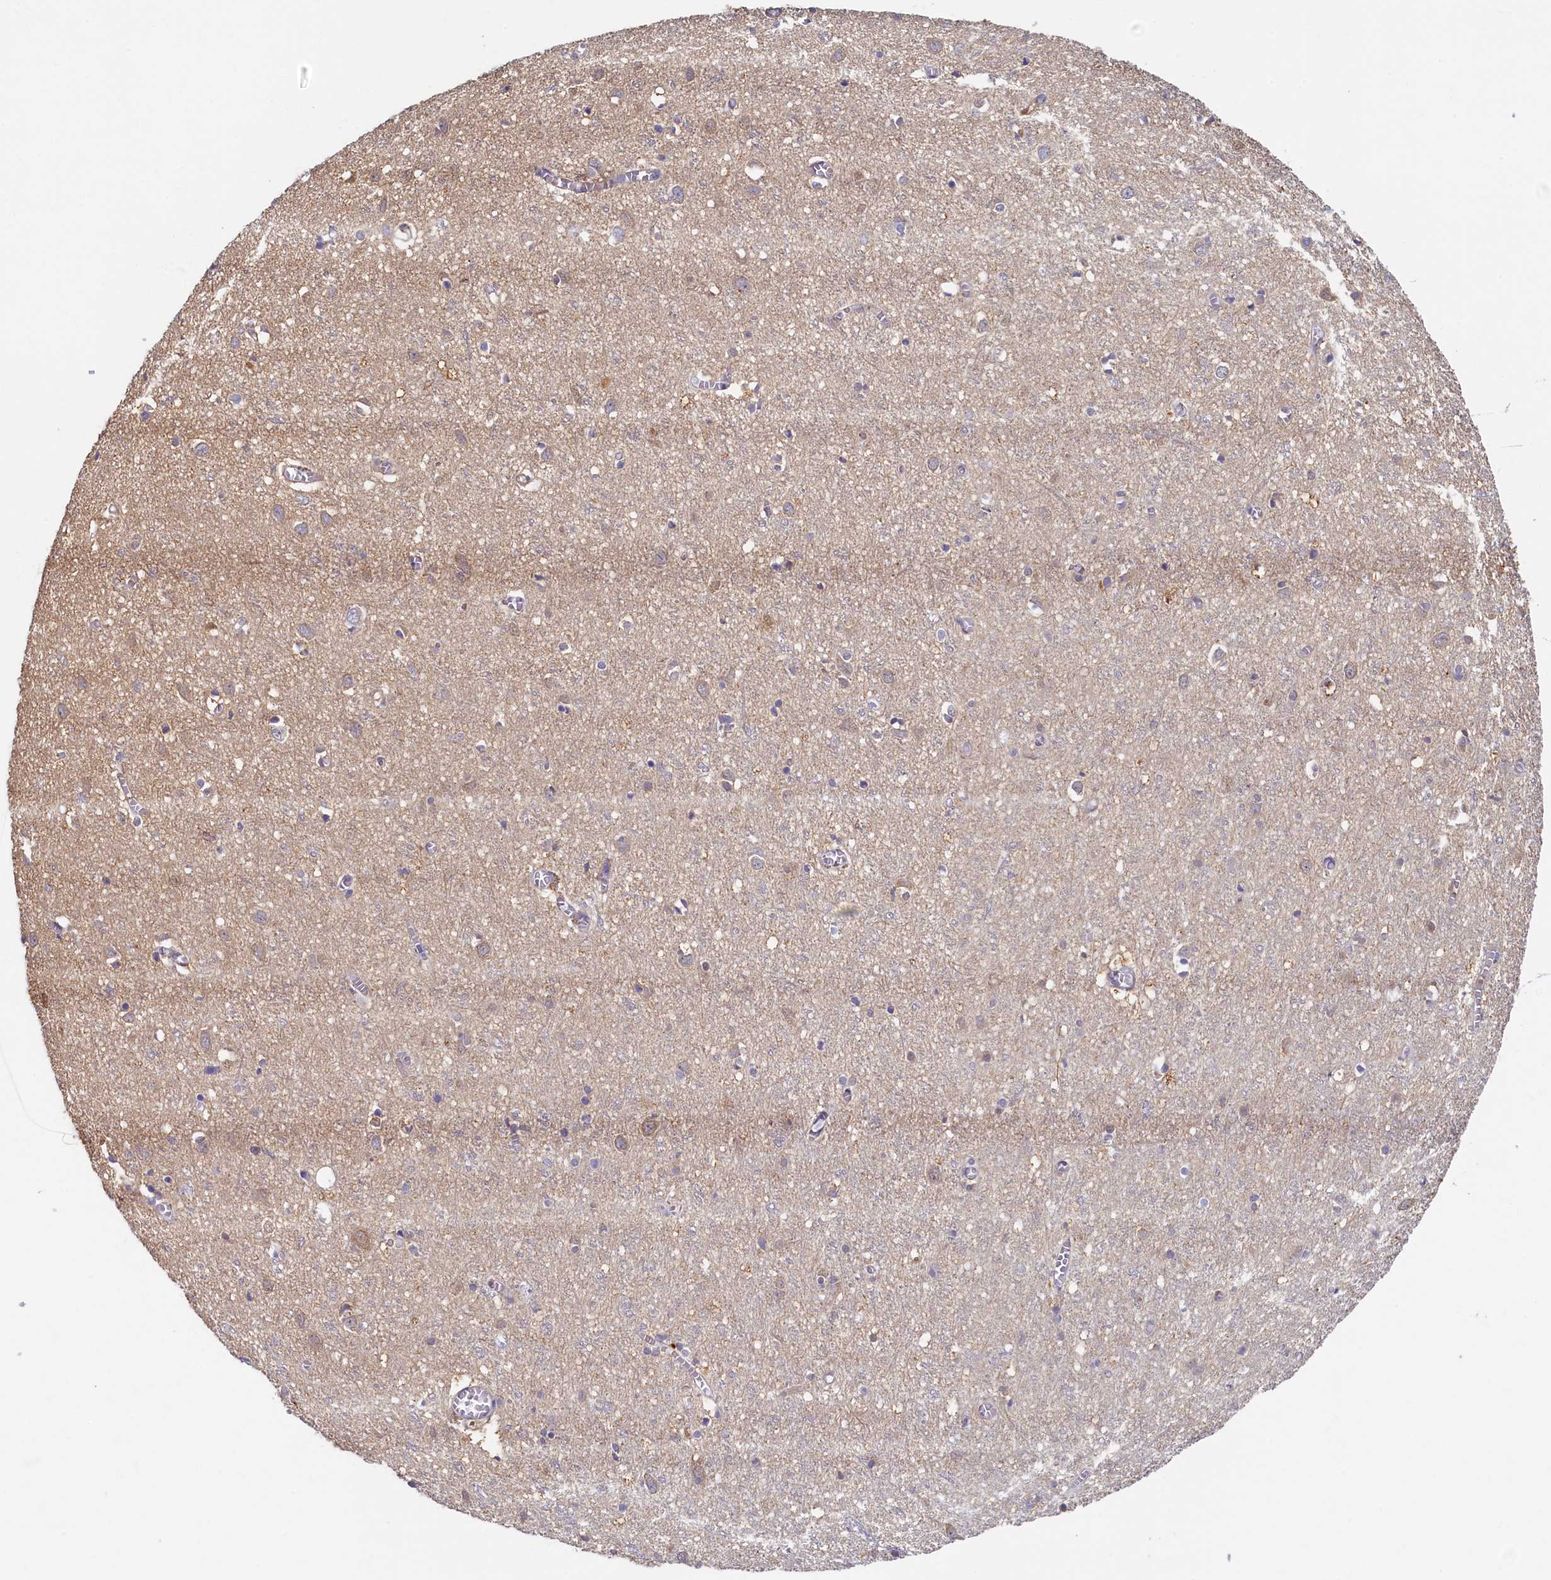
{"staining": {"intensity": "weak", "quantity": "<25%", "location": "cytoplasmic/membranous"}, "tissue": "cerebral cortex", "cell_type": "Endothelial cells", "image_type": "normal", "snomed": [{"axis": "morphology", "description": "Normal tissue, NOS"}, {"axis": "topography", "description": "Cerebral cortex"}], "caption": "This is an immunohistochemistry photomicrograph of unremarkable human cerebral cortex. There is no expression in endothelial cells.", "gene": "TIMM8B", "patient": {"sex": "female", "age": 64}}